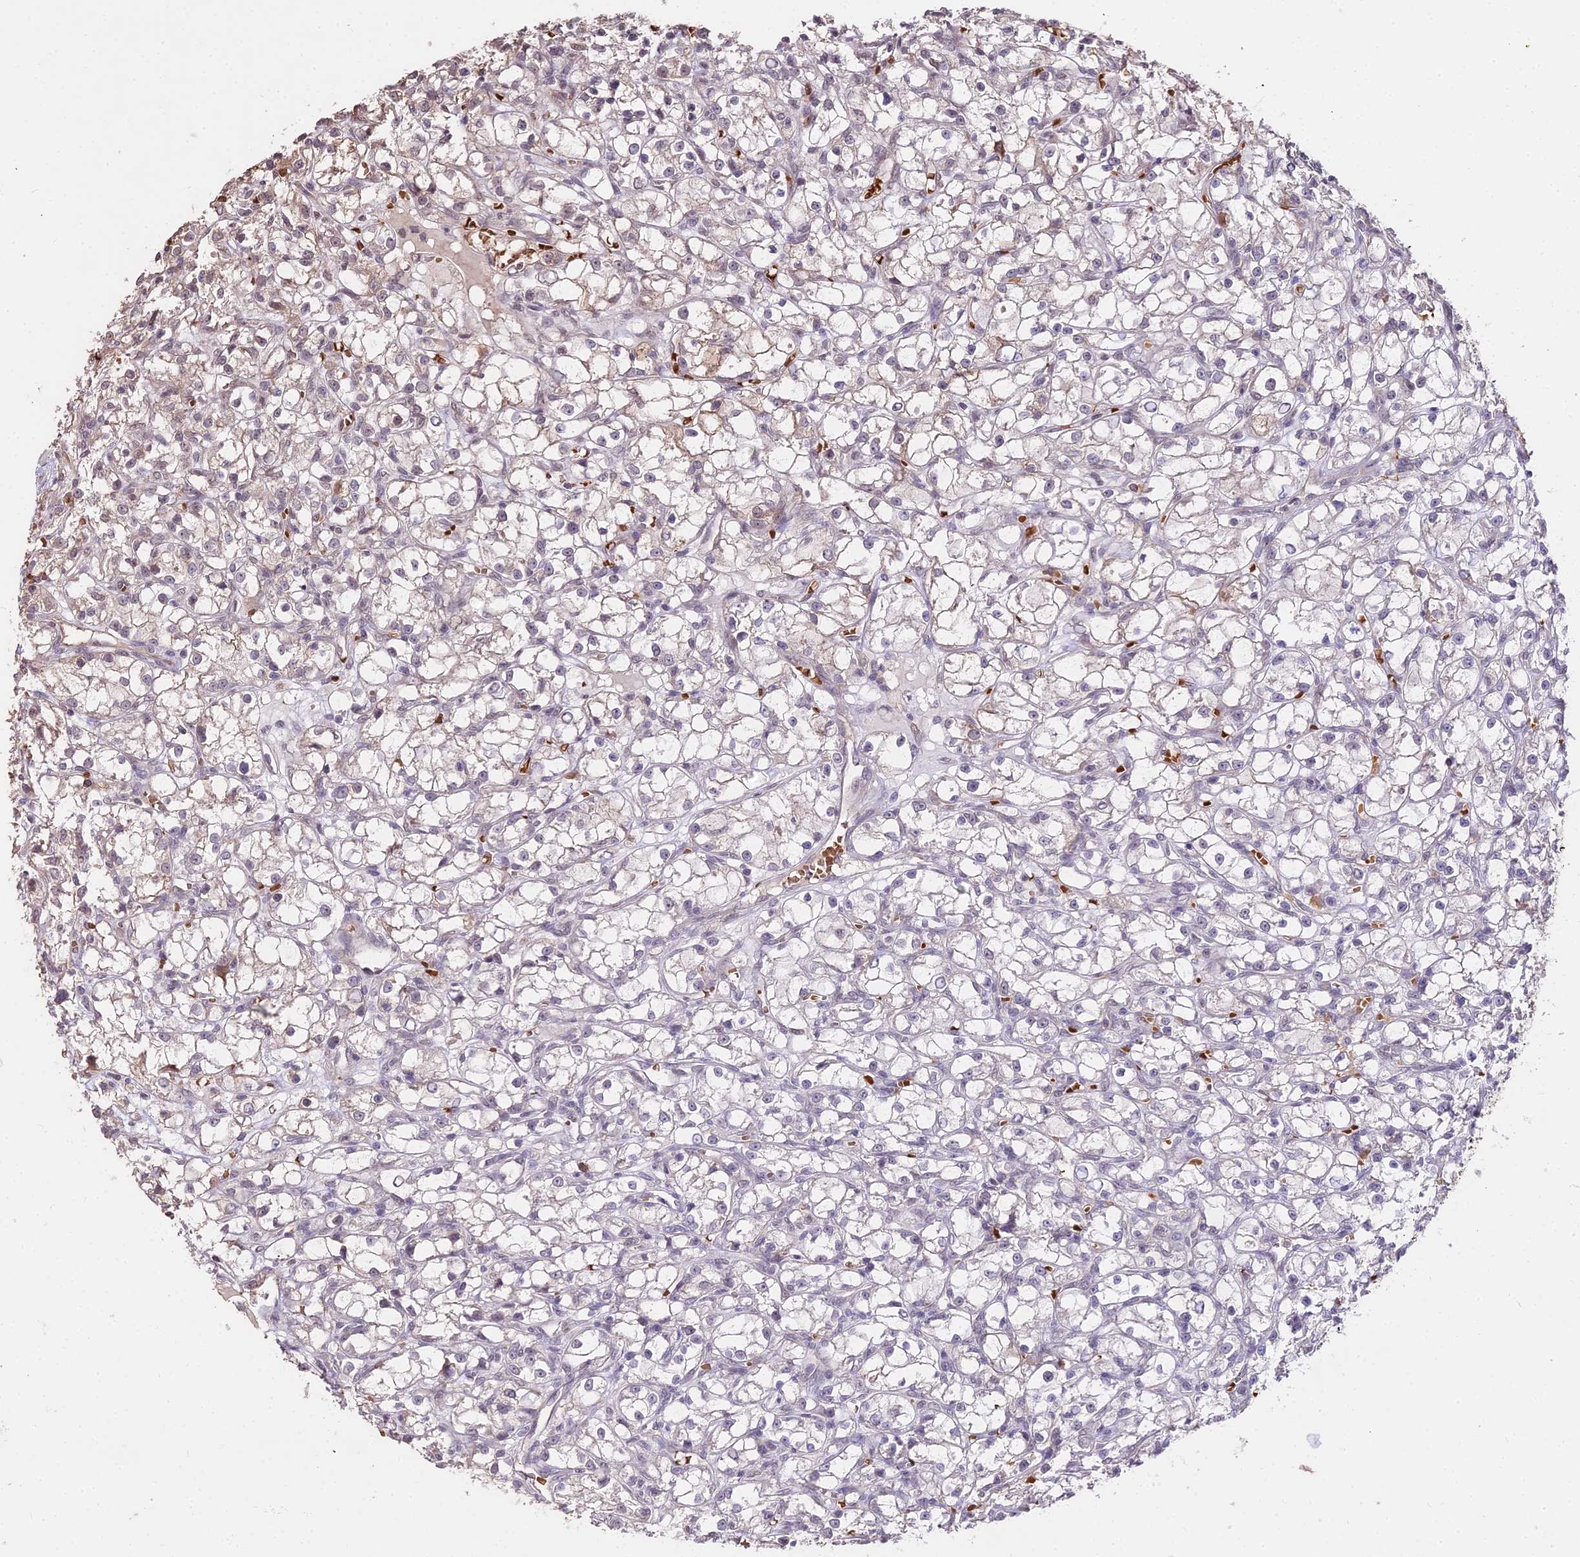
{"staining": {"intensity": "negative", "quantity": "none", "location": "none"}, "tissue": "renal cancer", "cell_type": "Tumor cells", "image_type": "cancer", "snomed": [{"axis": "morphology", "description": "Adenocarcinoma, NOS"}, {"axis": "topography", "description": "Kidney"}], "caption": "Photomicrograph shows no protein expression in tumor cells of renal adenocarcinoma tissue. (Immunohistochemistry, brightfield microscopy, high magnification).", "gene": "ZDBF2", "patient": {"sex": "female", "age": 59}}